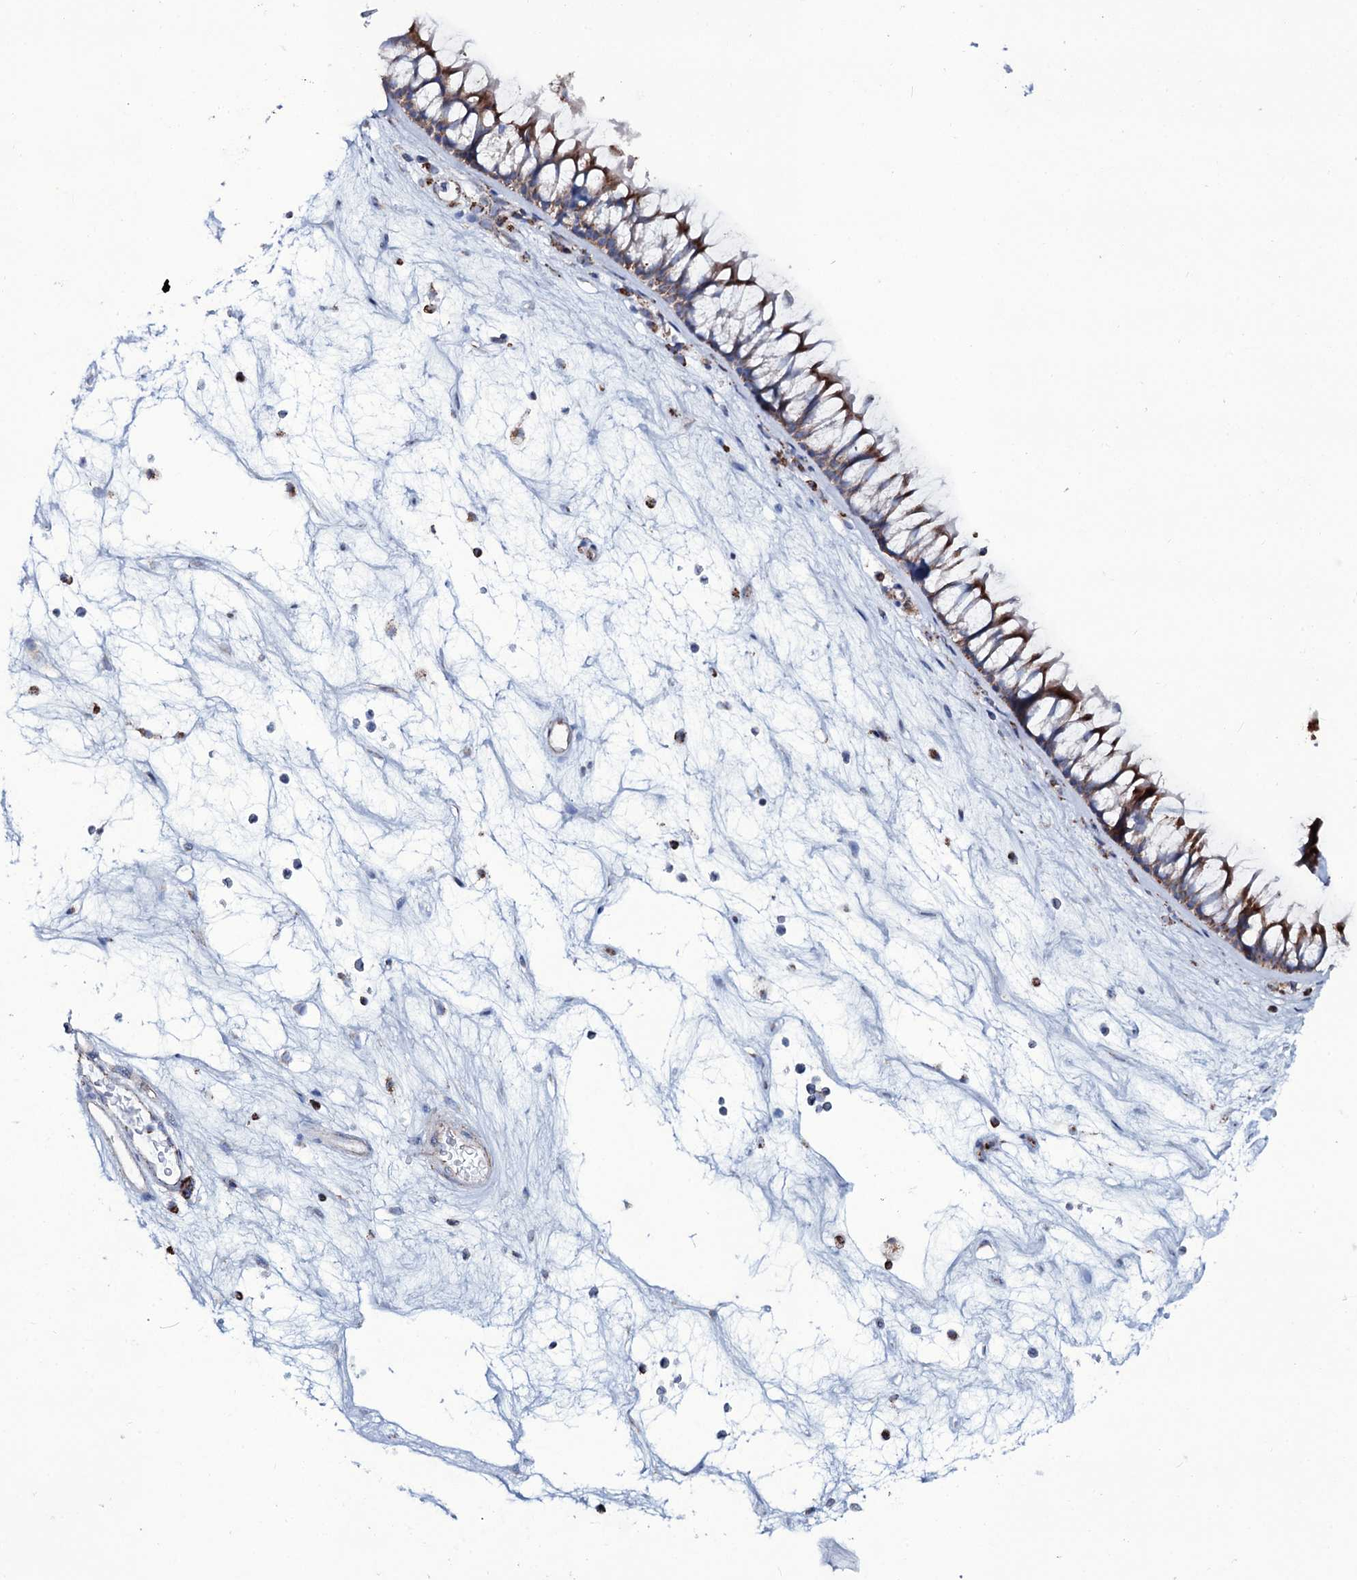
{"staining": {"intensity": "strong", "quantity": ">75%", "location": "cytoplasmic/membranous"}, "tissue": "nasopharynx", "cell_type": "Respiratory epithelial cells", "image_type": "normal", "snomed": [{"axis": "morphology", "description": "Normal tissue, NOS"}, {"axis": "morphology", "description": "Inflammation, NOS"}, {"axis": "morphology", "description": "Malignant melanoma, Metastatic site"}, {"axis": "topography", "description": "Nasopharynx"}], "caption": "DAB immunohistochemical staining of unremarkable nasopharynx reveals strong cytoplasmic/membranous protein positivity in about >75% of respiratory epithelial cells. The staining was performed using DAB (3,3'-diaminobenzidine), with brown indicating positive protein expression. Nuclei are stained blue with hematoxylin.", "gene": "MRPS35", "patient": {"sex": "male", "age": 70}}